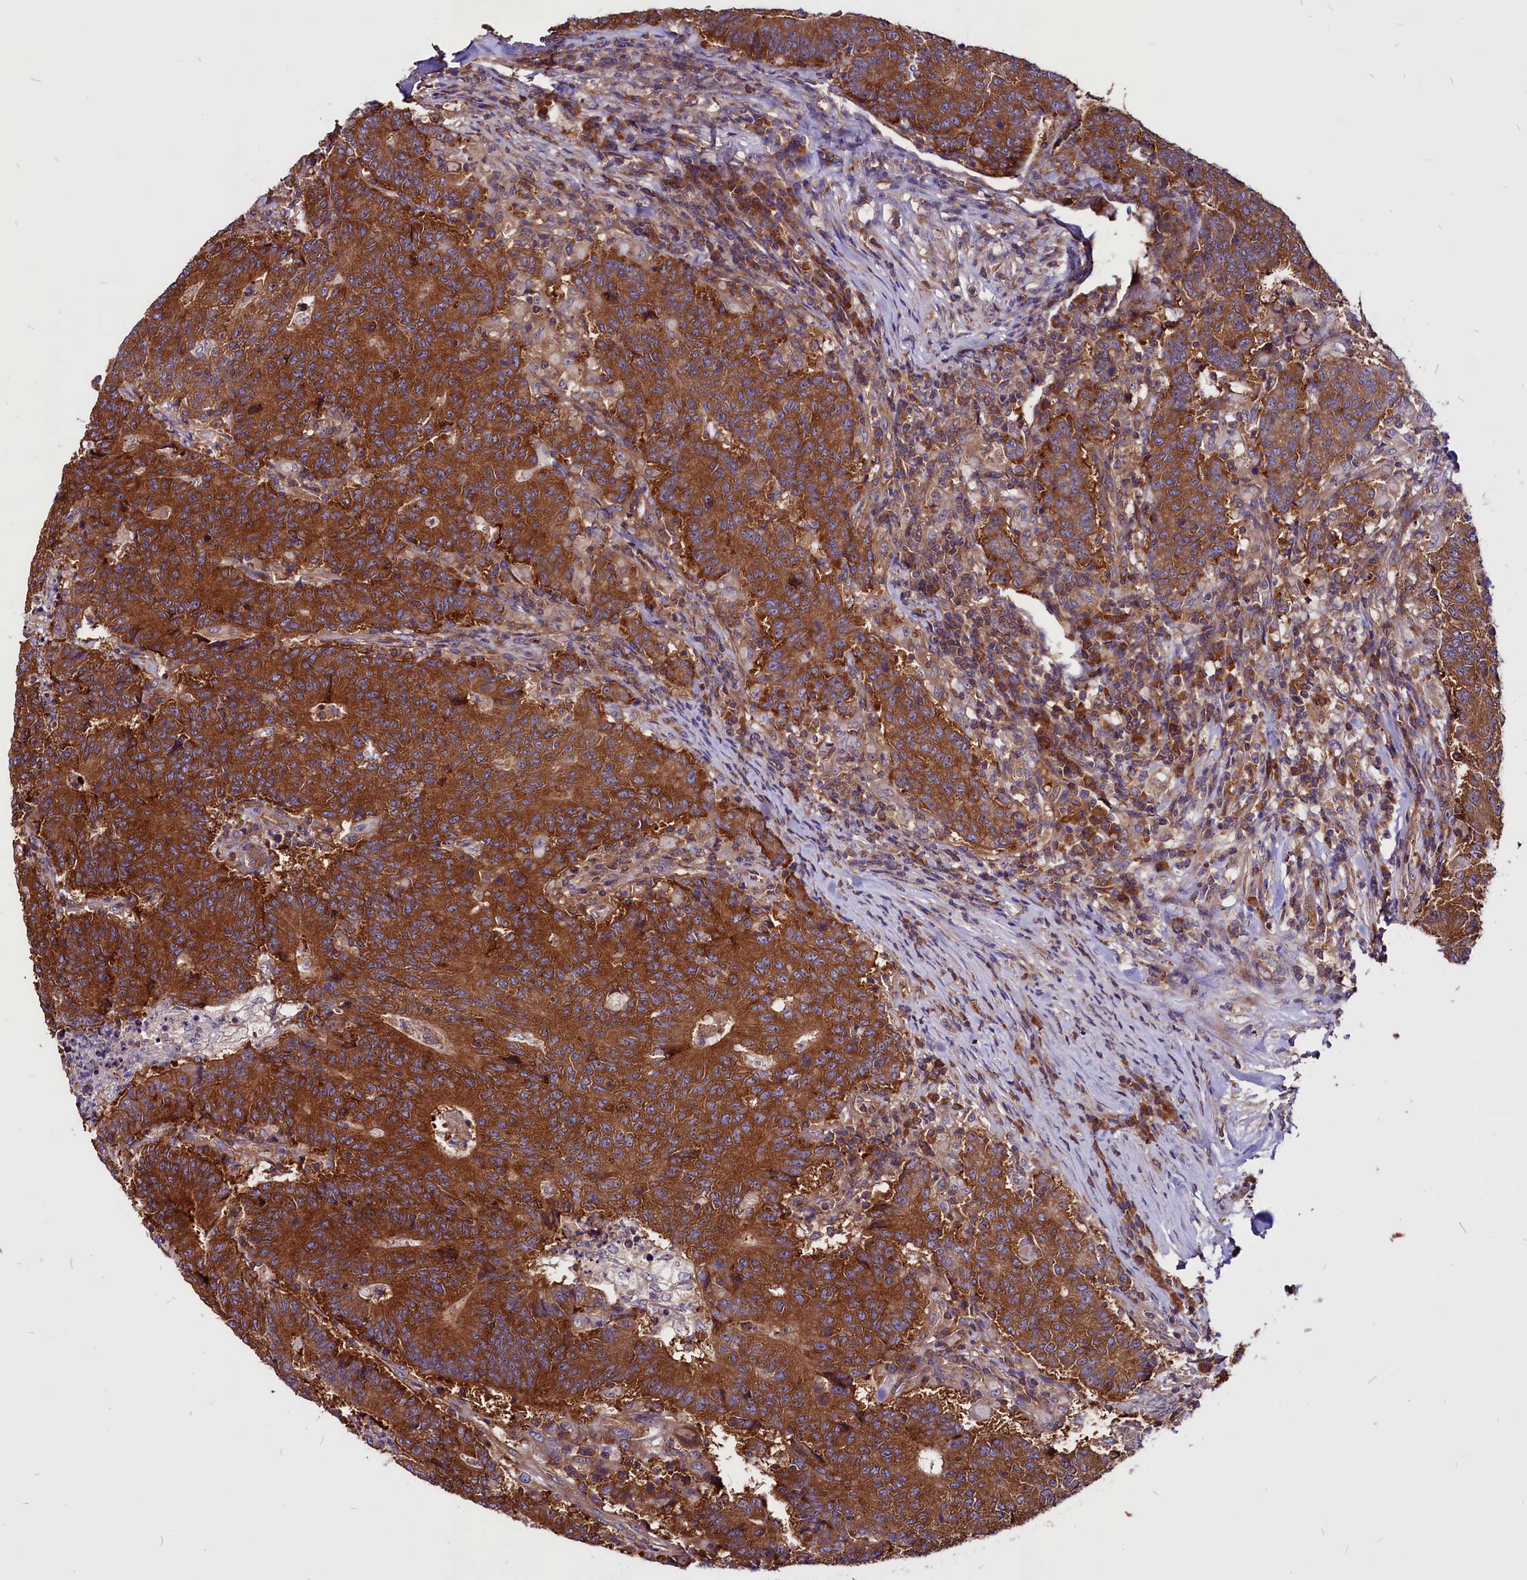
{"staining": {"intensity": "strong", "quantity": ">75%", "location": "cytoplasmic/membranous"}, "tissue": "colorectal cancer", "cell_type": "Tumor cells", "image_type": "cancer", "snomed": [{"axis": "morphology", "description": "Adenocarcinoma, NOS"}, {"axis": "topography", "description": "Colon"}], "caption": "Protein staining displays strong cytoplasmic/membranous staining in about >75% of tumor cells in adenocarcinoma (colorectal).", "gene": "EIF3G", "patient": {"sex": "female", "age": 75}}